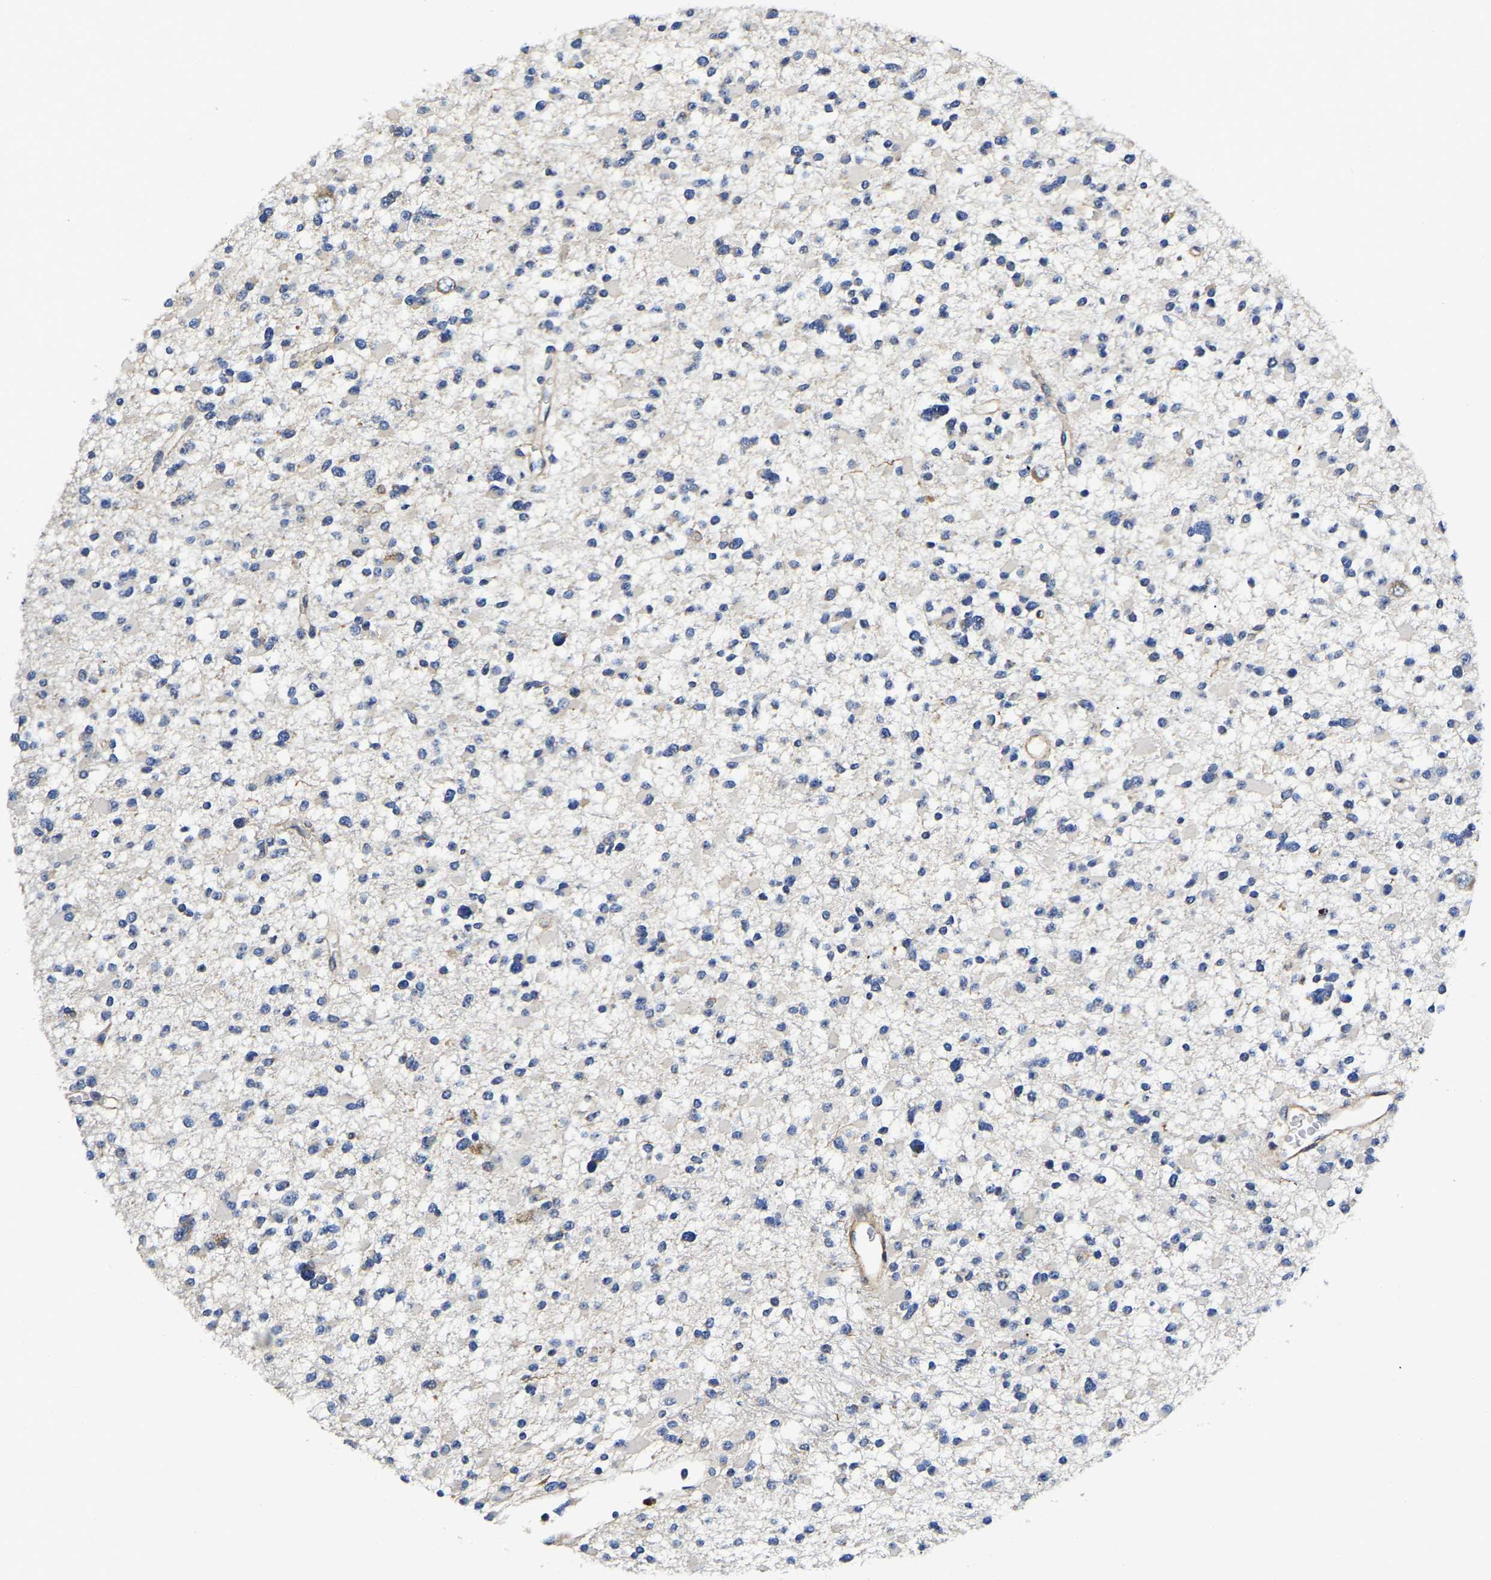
{"staining": {"intensity": "negative", "quantity": "none", "location": "none"}, "tissue": "glioma", "cell_type": "Tumor cells", "image_type": "cancer", "snomed": [{"axis": "morphology", "description": "Glioma, malignant, Low grade"}, {"axis": "topography", "description": "Brain"}], "caption": "There is no significant staining in tumor cells of glioma.", "gene": "KCTD17", "patient": {"sex": "female", "age": 22}}